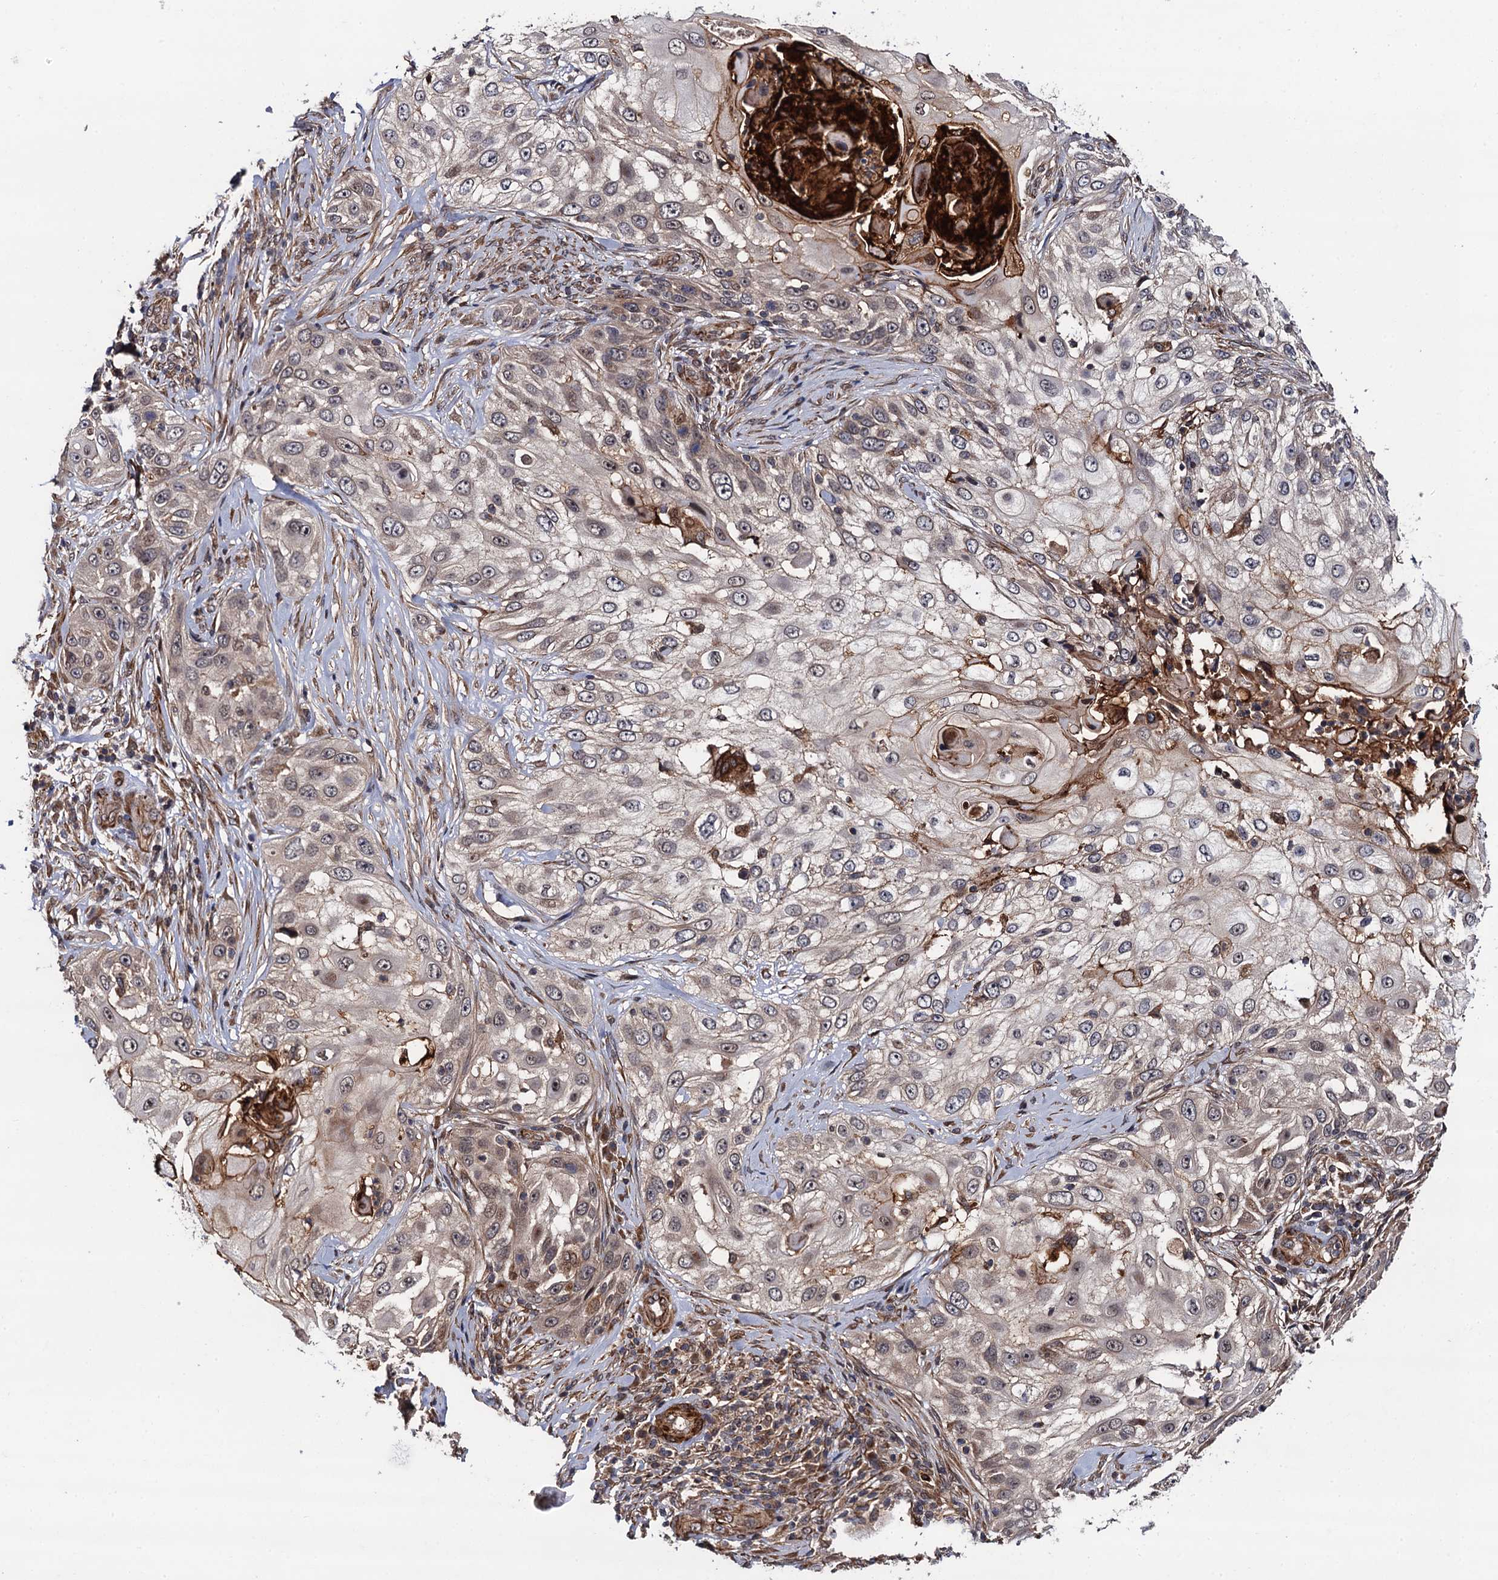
{"staining": {"intensity": "weak", "quantity": "<25%", "location": "cytoplasmic/membranous"}, "tissue": "skin cancer", "cell_type": "Tumor cells", "image_type": "cancer", "snomed": [{"axis": "morphology", "description": "Squamous cell carcinoma, NOS"}, {"axis": "topography", "description": "Skin"}], "caption": "This histopathology image is of skin cancer stained with immunohistochemistry to label a protein in brown with the nuclei are counter-stained blue. There is no staining in tumor cells.", "gene": "FSIP1", "patient": {"sex": "female", "age": 44}}